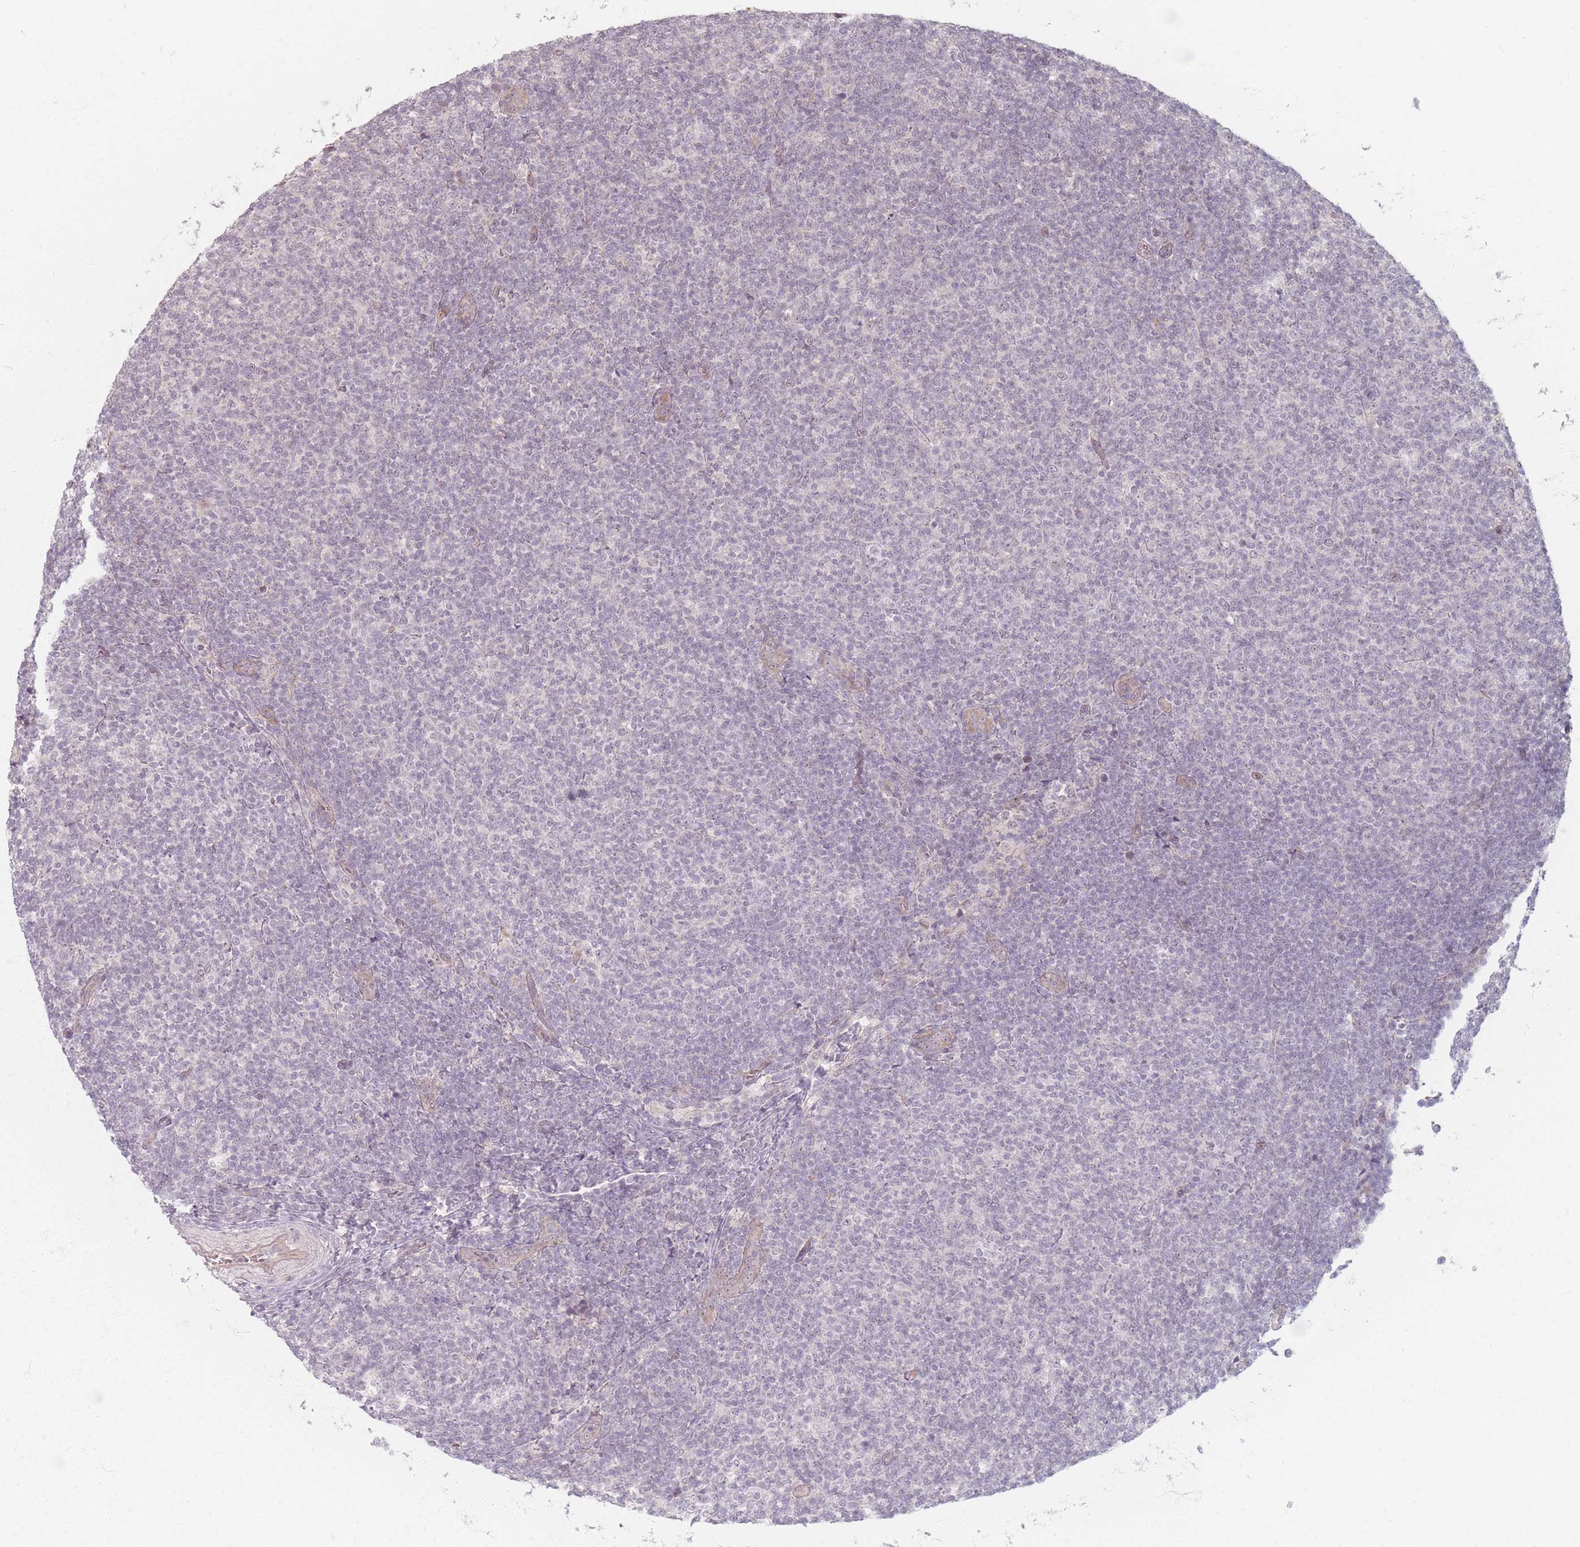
{"staining": {"intensity": "negative", "quantity": "none", "location": "none"}, "tissue": "lymphoma", "cell_type": "Tumor cells", "image_type": "cancer", "snomed": [{"axis": "morphology", "description": "Malignant lymphoma, non-Hodgkin's type, Low grade"}, {"axis": "topography", "description": "Lymph node"}], "caption": "Immunohistochemistry of human low-grade malignant lymphoma, non-Hodgkin's type shows no expression in tumor cells.", "gene": "GABRA6", "patient": {"sex": "male", "age": 66}}